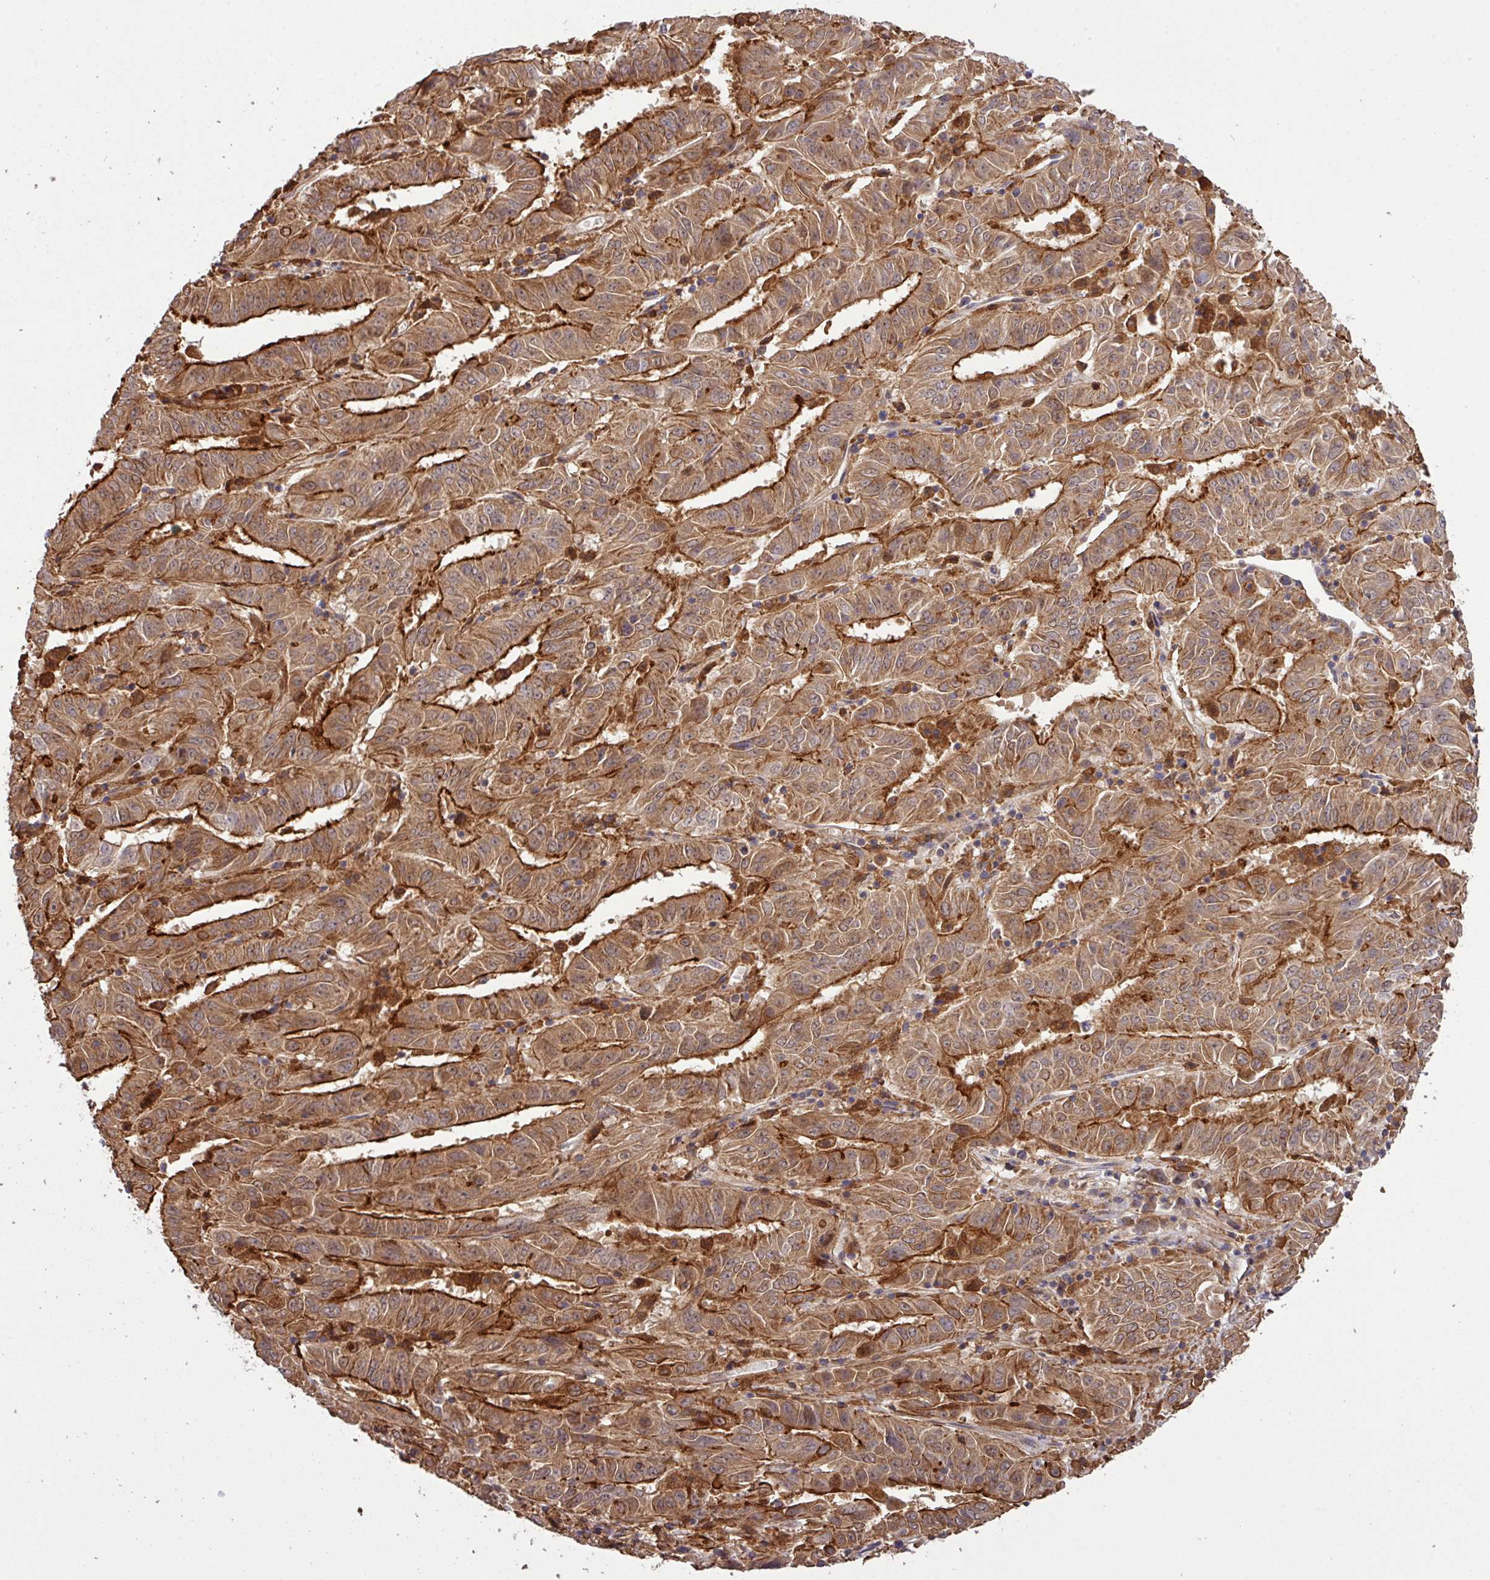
{"staining": {"intensity": "strong", "quantity": ">75%", "location": "cytoplasmic/membranous"}, "tissue": "pancreatic cancer", "cell_type": "Tumor cells", "image_type": "cancer", "snomed": [{"axis": "morphology", "description": "Adenocarcinoma, NOS"}, {"axis": "topography", "description": "Pancreas"}], "caption": "Protein expression analysis of human adenocarcinoma (pancreatic) reveals strong cytoplasmic/membranous expression in approximately >75% of tumor cells.", "gene": "ARPIN", "patient": {"sex": "male", "age": 63}}